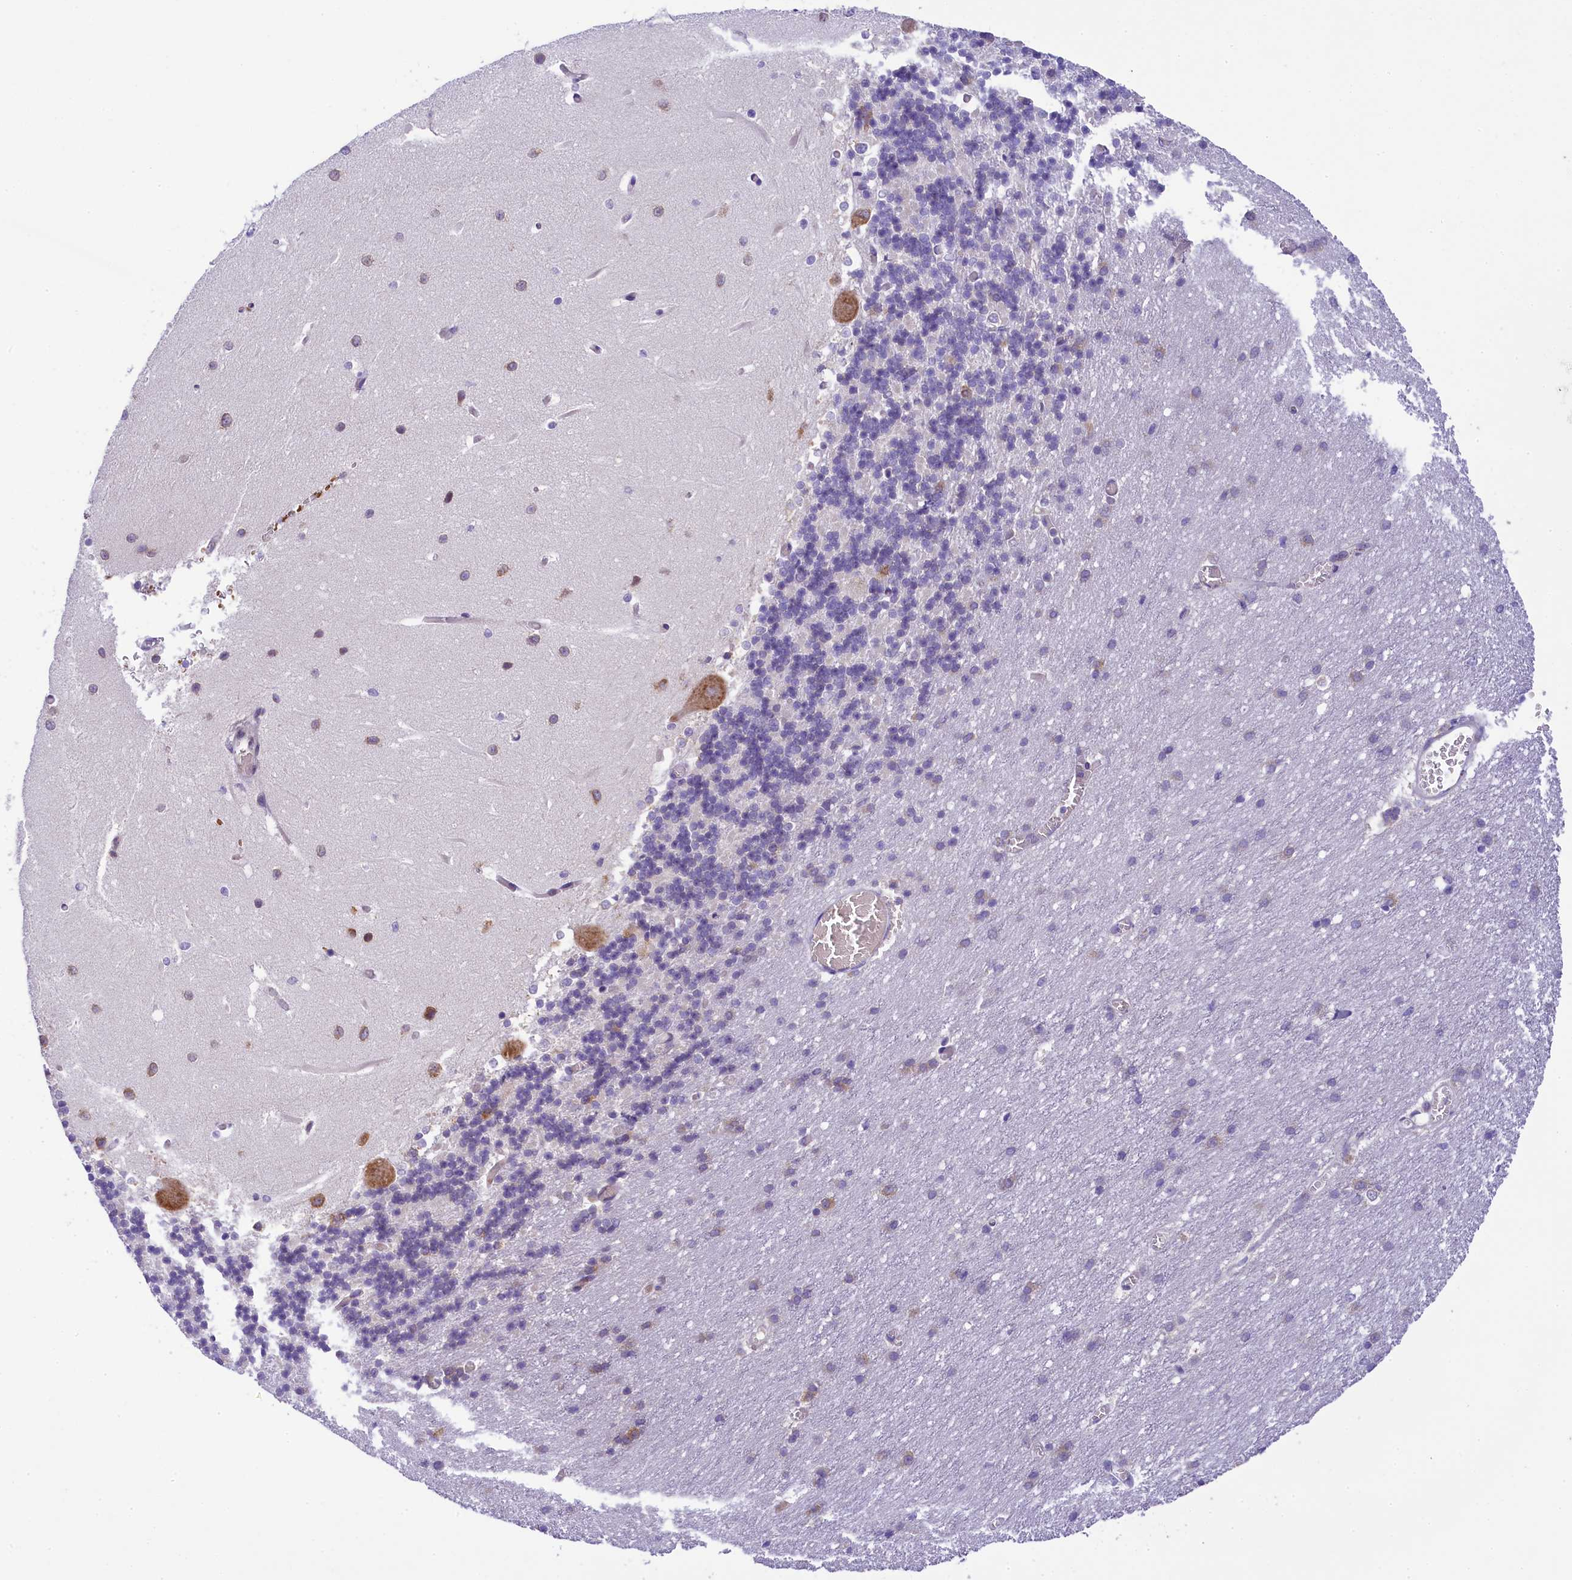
{"staining": {"intensity": "negative", "quantity": "none", "location": "none"}, "tissue": "cerebellum", "cell_type": "Cells in granular layer", "image_type": "normal", "snomed": [{"axis": "morphology", "description": "Normal tissue, NOS"}, {"axis": "topography", "description": "Cerebellum"}], "caption": "This is an IHC photomicrograph of unremarkable human cerebellum. There is no expression in cells in granular layer.", "gene": "LARP4", "patient": {"sex": "male", "age": 37}}